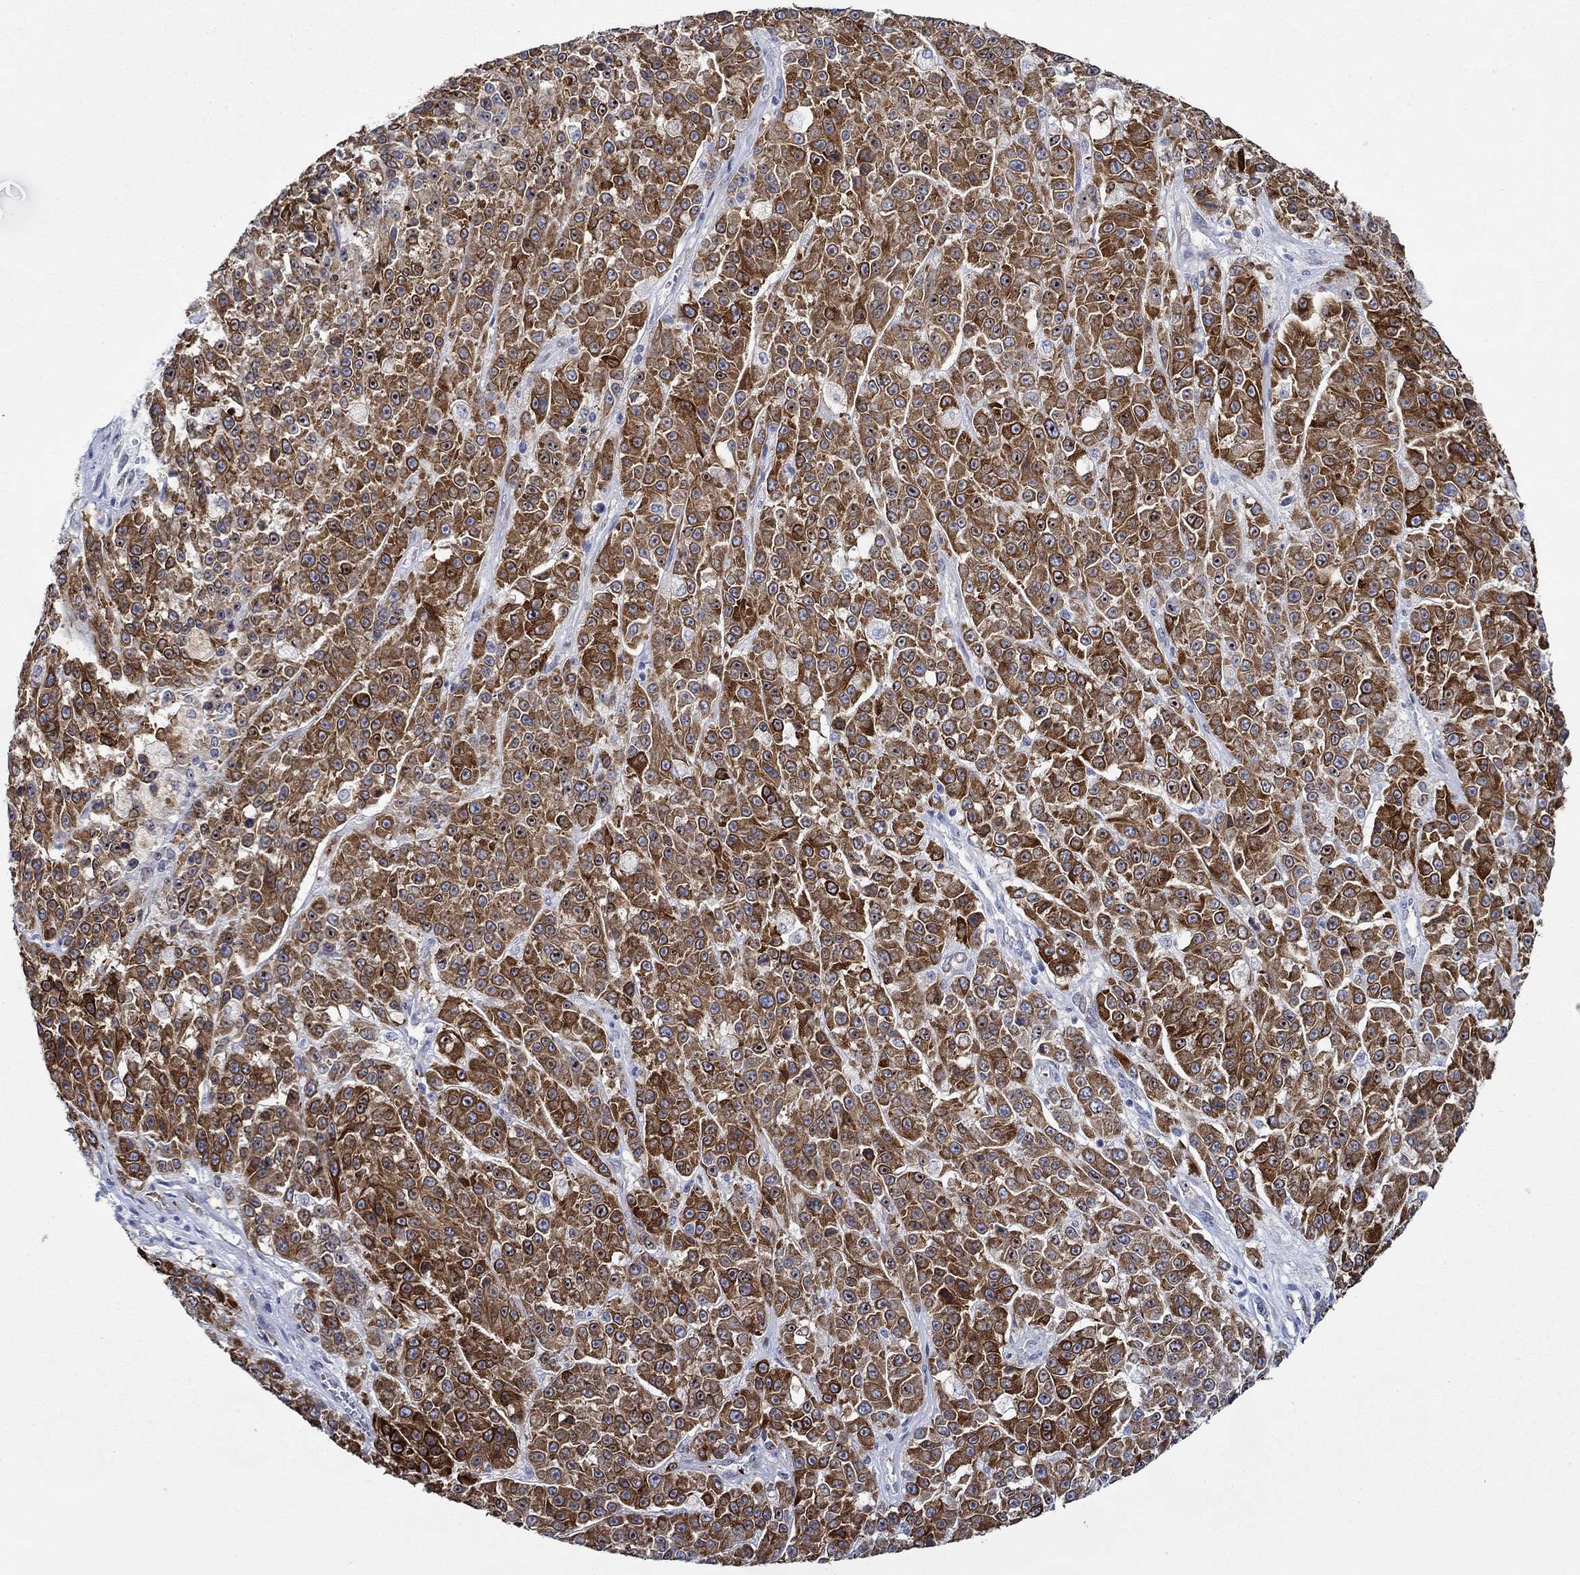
{"staining": {"intensity": "strong", "quantity": ">75%", "location": "cytoplasmic/membranous"}, "tissue": "melanoma", "cell_type": "Tumor cells", "image_type": "cancer", "snomed": [{"axis": "morphology", "description": "Malignant melanoma, NOS"}, {"axis": "topography", "description": "Skin"}], "caption": "High-power microscopy captured an immunohistochemistry photomicrograph of melanoma, revealing strong cytoplasmic/membranous expression in about >75% of tumor cells. The protein of interest is shown in brown color, while the nuclei are stained blue.", "gene": "SLC27A3", "patient": {"sex": "female", "age": 58}}